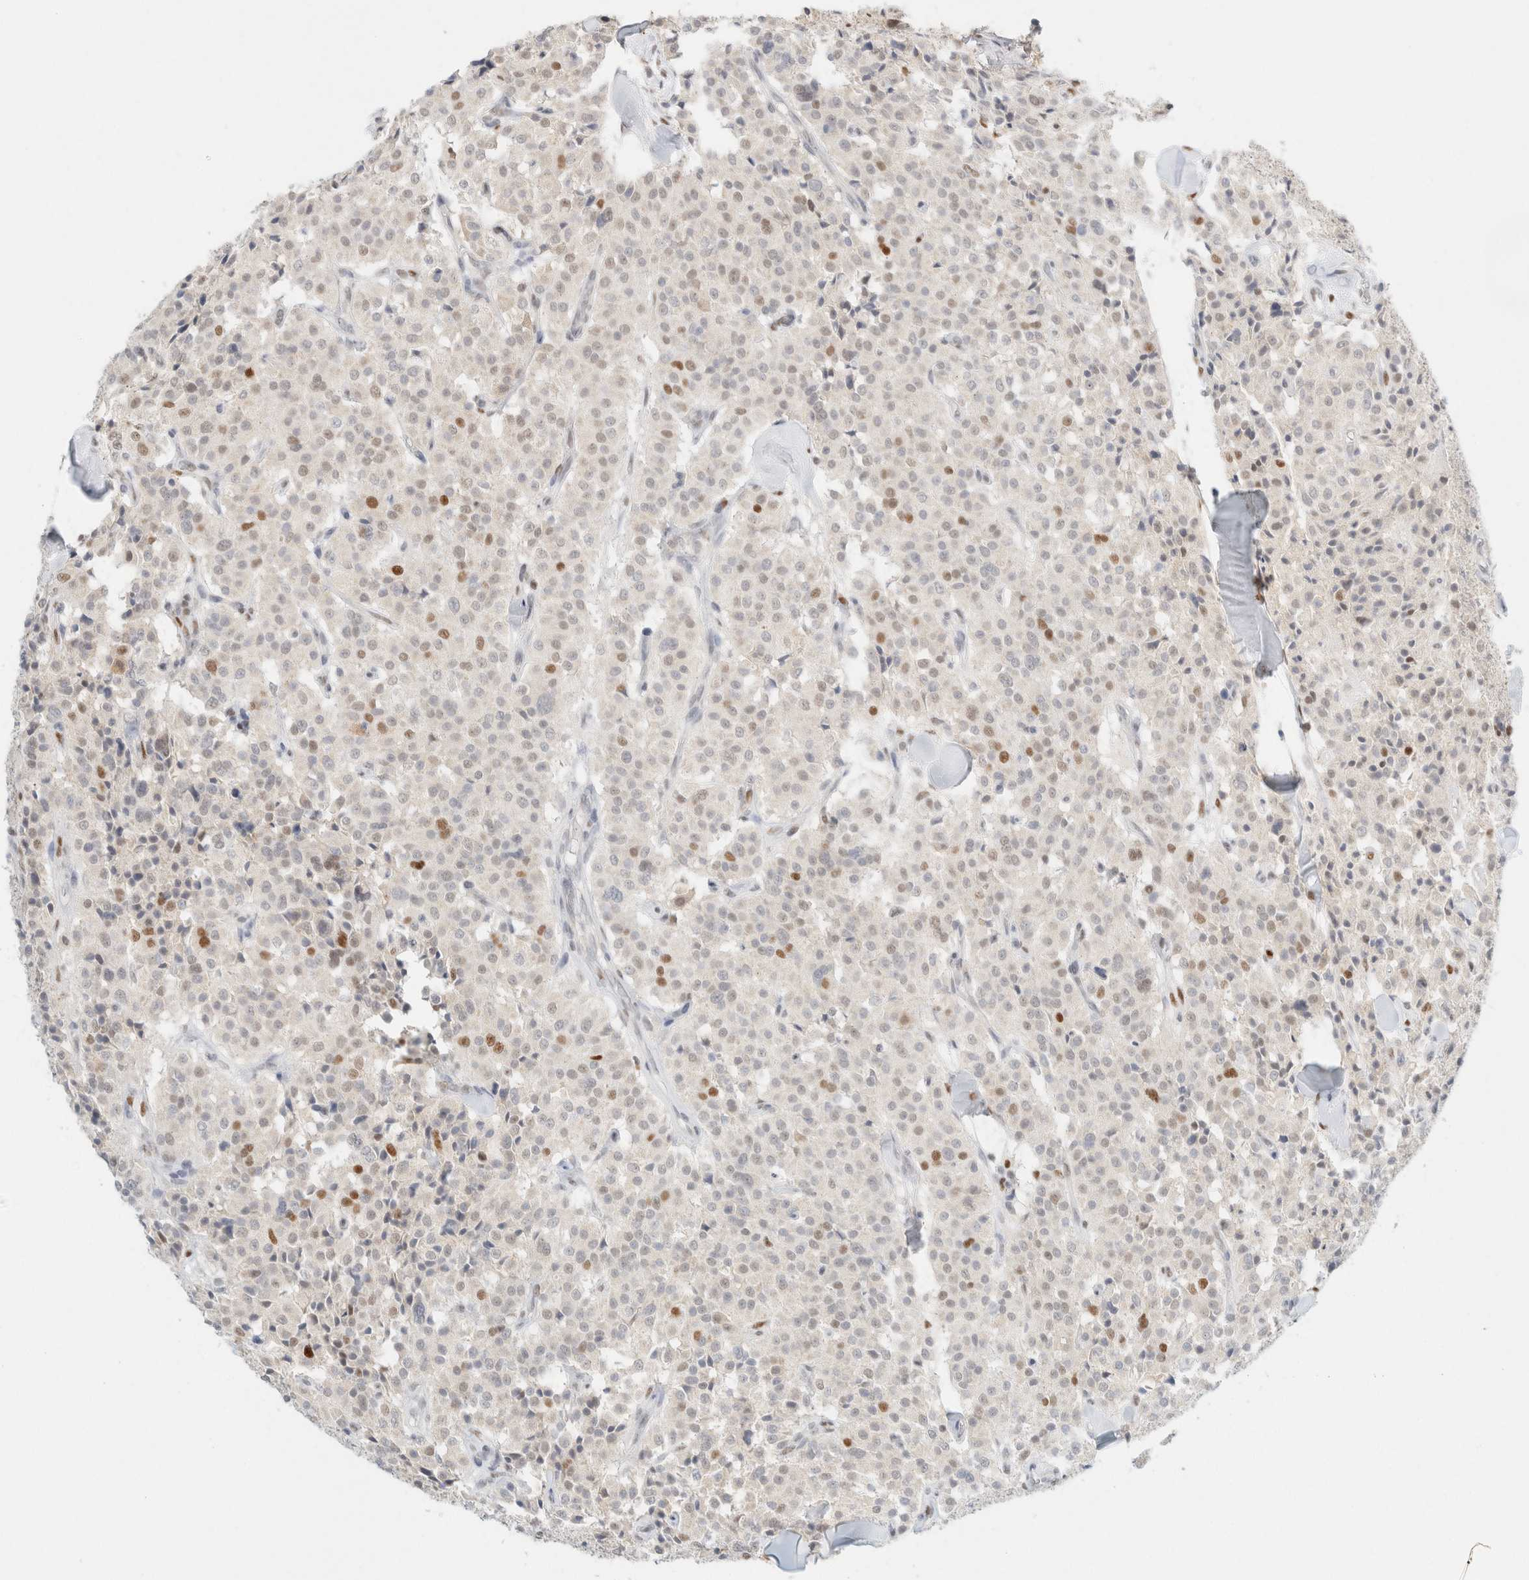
{"staining": {"intensity": "moderate", "quantity": "<25%", "location": "nuclear"}, "tissue": "carcinoid", "cell_type": "Tumor cells", "image_type": "cancer", "snomed": [{"axis": "morphology", "description": "Carcinoid, malignant, NOS"}, {"axis": "topography", "description": "Lung"}], "caption": "Moderate nuclear positivity is identified in approximately <25% of tumor cells in malignant carcinoid.", "gene": "DDB2", "patient": {"sex": "male", "age": 30}}